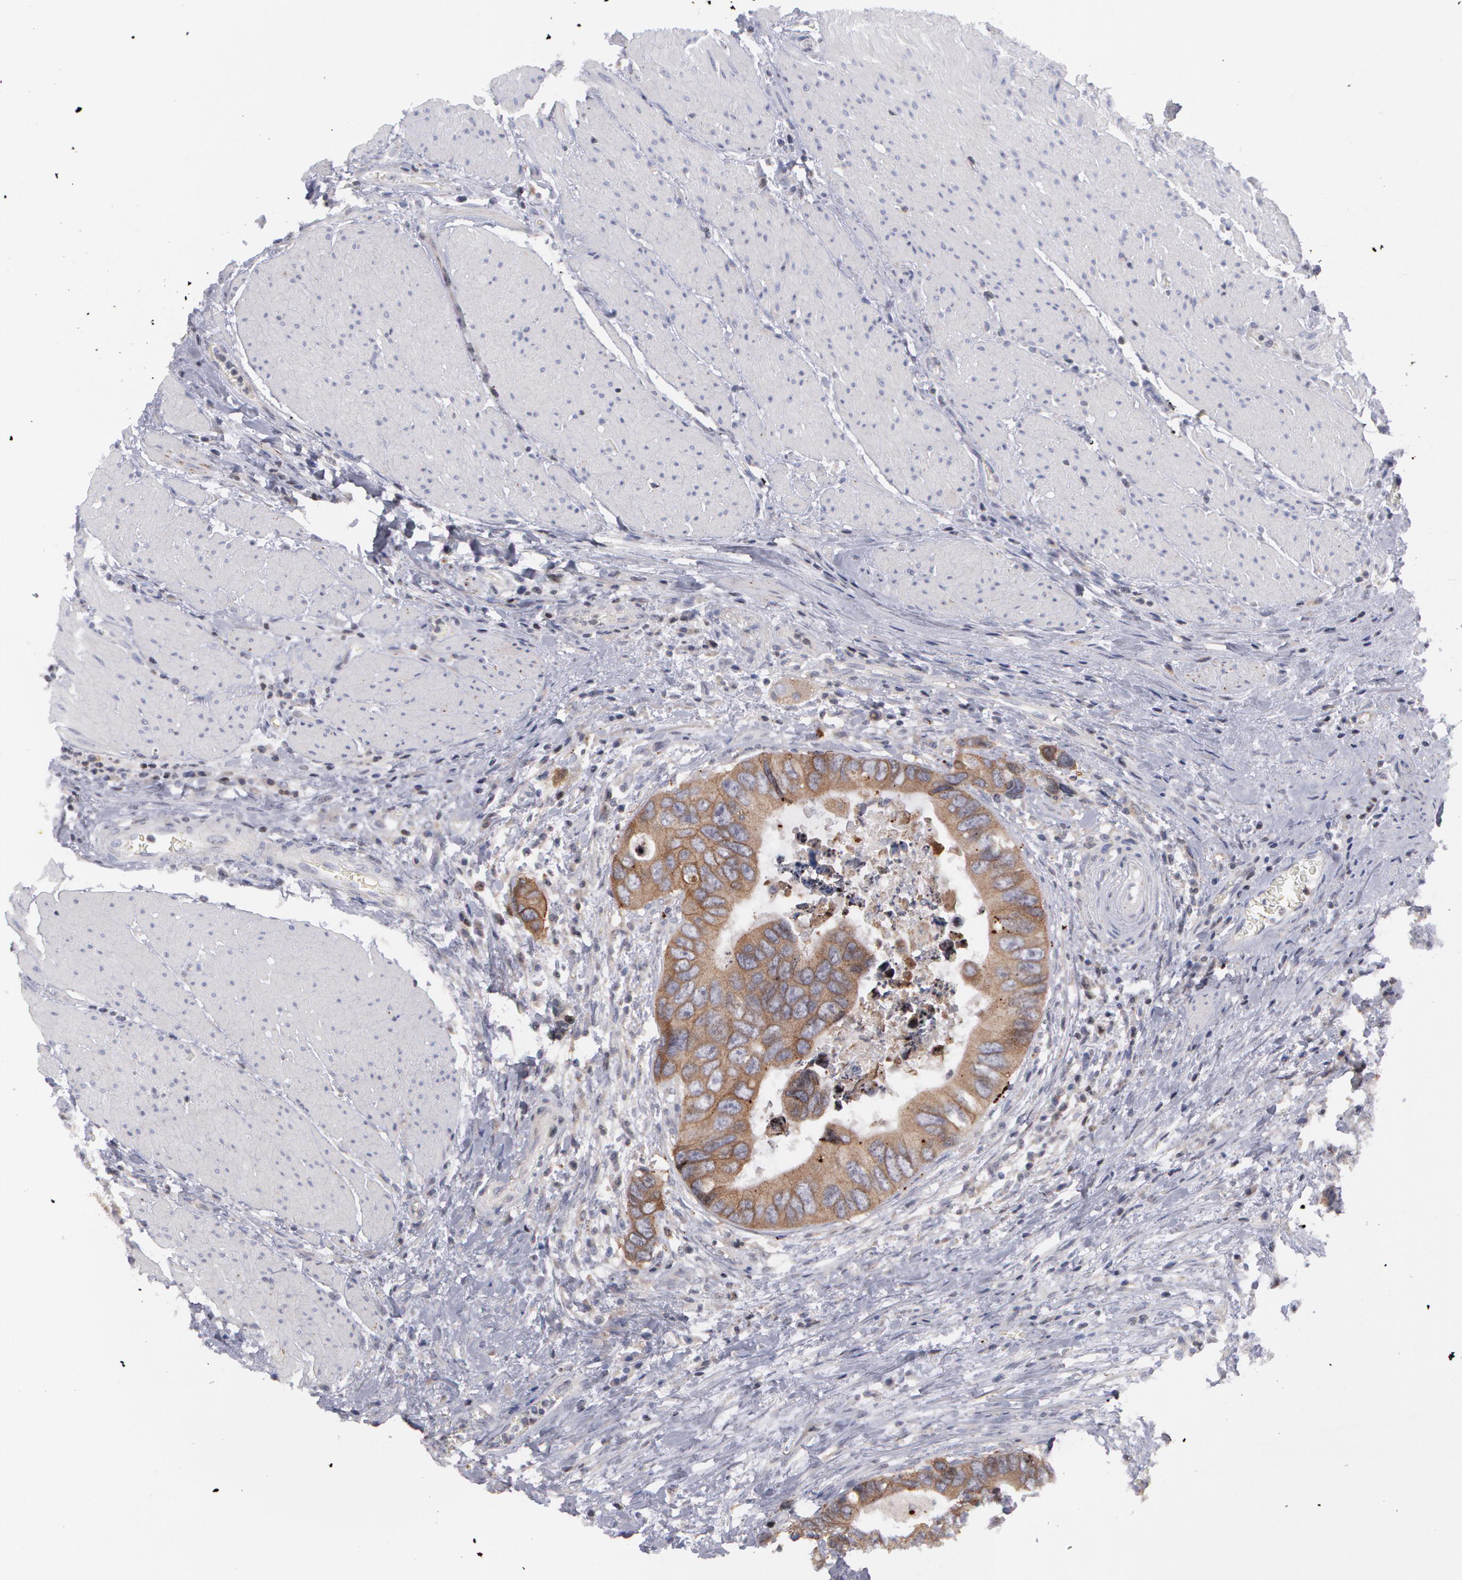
{"staining": {"intensity": "weak", "quantity": ">75%", "location": "cytoplasmic/membranous"}, "tissue": "colorectal cancer", "cell_type": "Tumor cells", "image_type": "cancer", "snomed": [{"axis": "morphology", "description": "Adenocarcinoma, NOS"}, {"axis": "topography", "description": "Rectum"}], "caption": "Protein staining of colorectal cancer tissue shows weak cytoplasmic/membranous positivity in about >75% of tumor cells.", "gene": "ERBB2", "patient": {"sex": "female", "age": 67}}